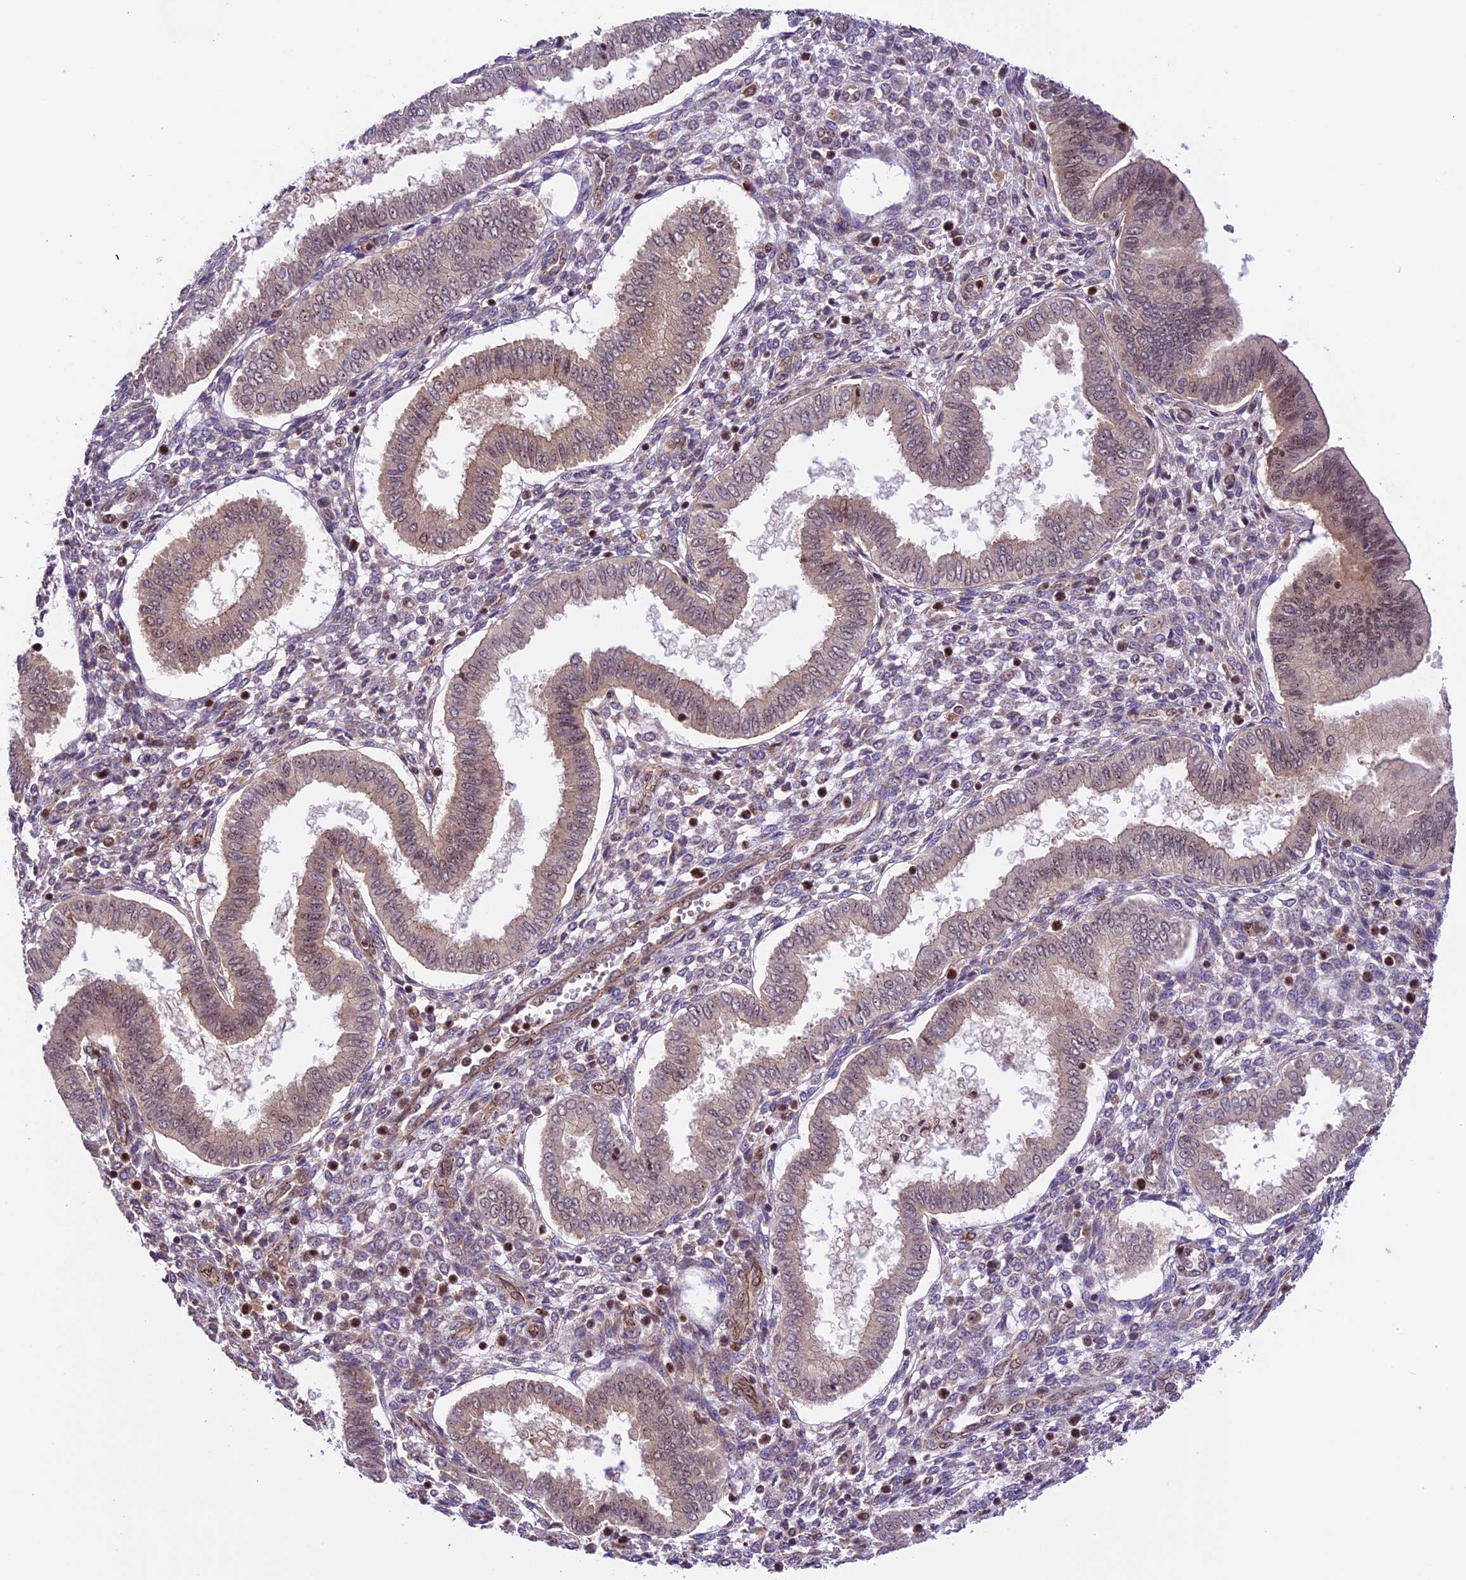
{"staining": {"intensity": "negative", "quantity": "none", "location": "none"}, "tissue": "endometrium", "cell_type": "Cells in endometrial stroma", "image_type": "normal", "snomed": [{"axis": "morphology", "description": "Normal tissue, NOS"}, {"axis": "topography", "description": "Endometrium"}], "caption": "Immunohistochemical staining of benign human endometrium exhibits no significant staining in cells in endometrial stroma. Brightfield microscopy of immunohistochemistry (IHC) stained with DAB (brown) and hematoxylin (blue), captured at high magnification.", "gene": "DHX38", "patient": {"sex": "female", "age": 24}}